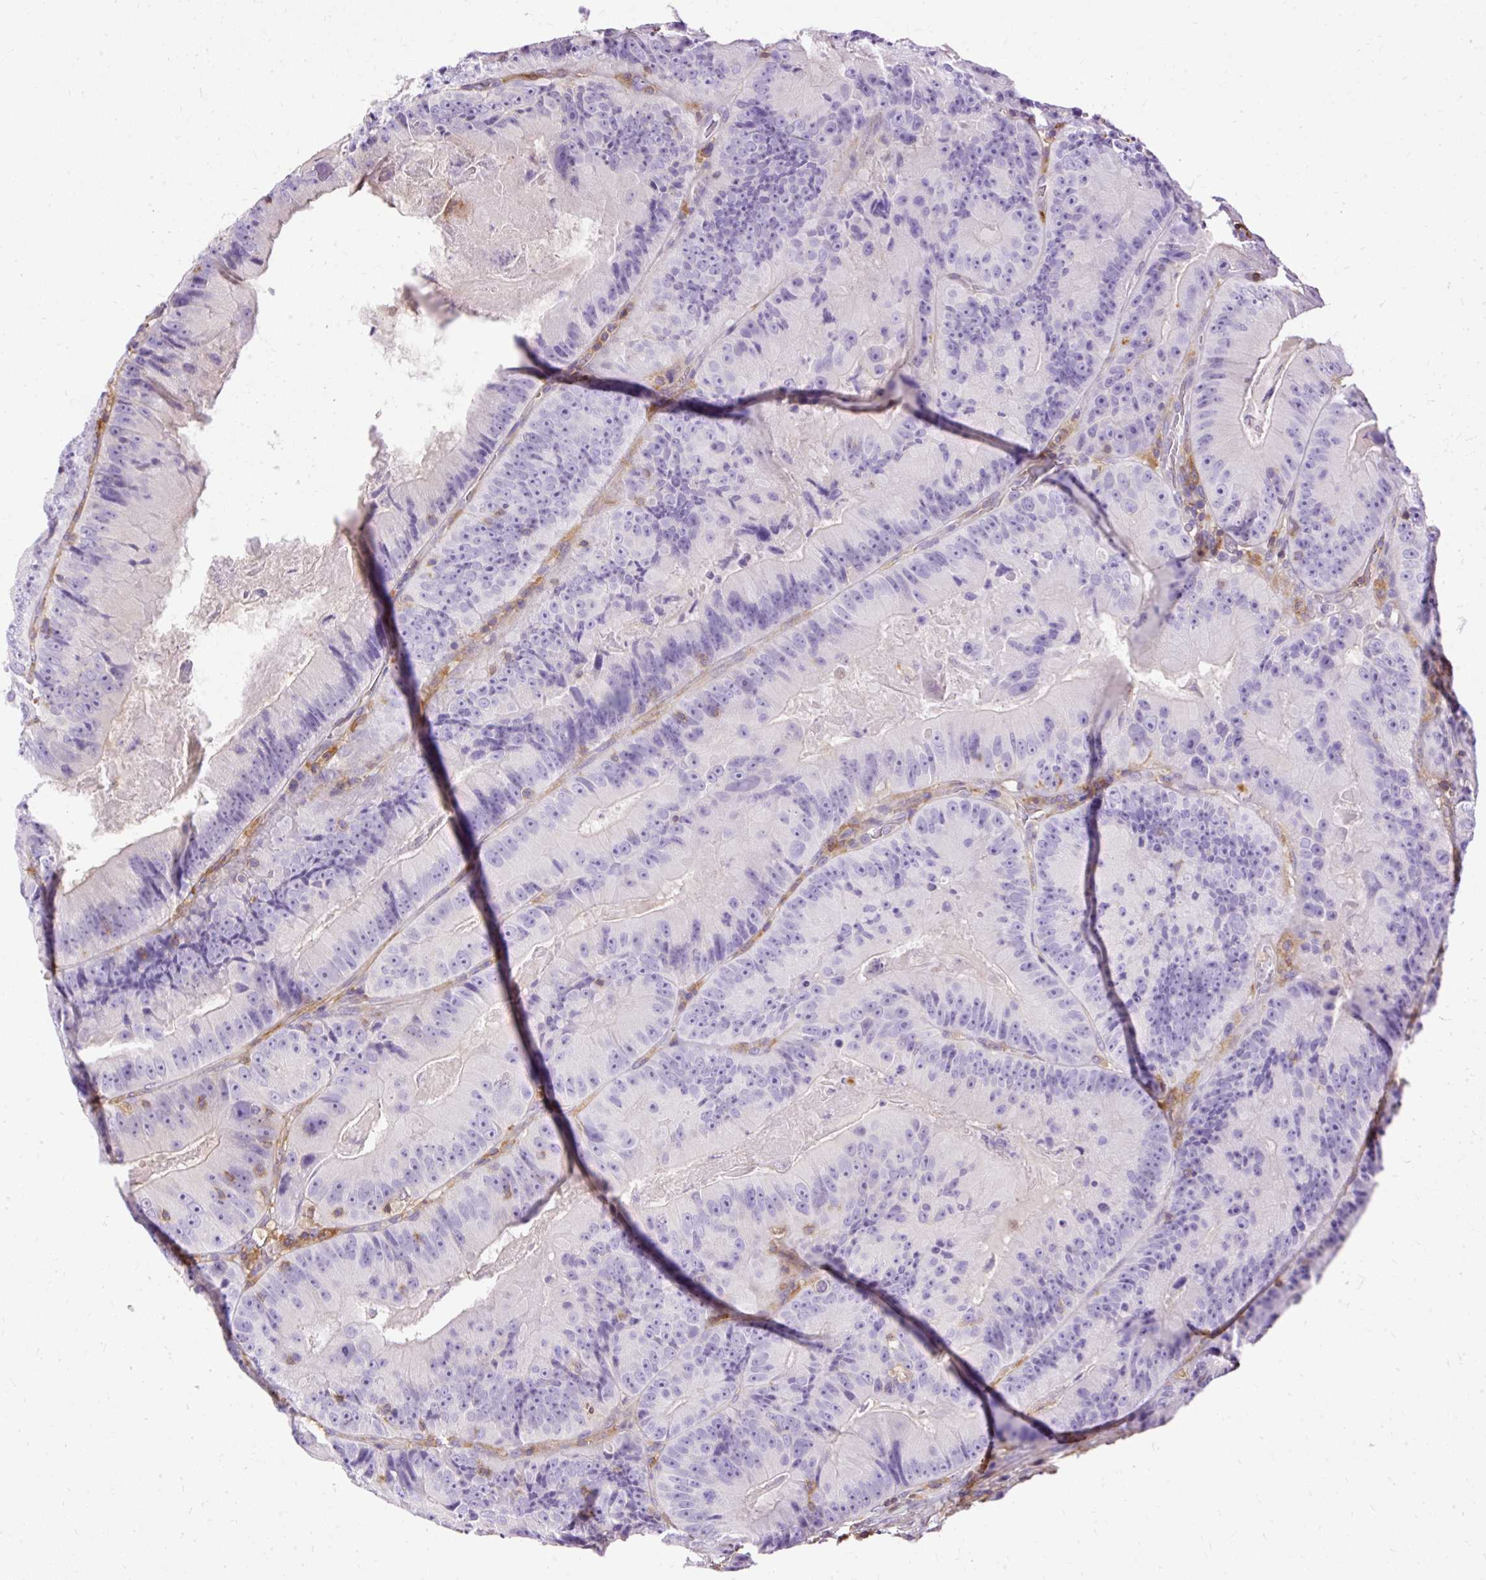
{"staining": {"intensity": "negative", "quantity": "none", "location": "none"}, "tissue": "colorectal cancer", "cell_type": "Tumor cells", "image_type": "cancer", "snomed": [{"axis": "morphology", "description": "Adenocarcinoma, NOS"}, {"axis": "topography", "description": "Colon"}], "caption": "A micrograph of human adenocarcinoma (colorectal) is negative for staining in tumor cells.", "gene": "TWF2", "patient": {"sex": "female", "age": 86}}